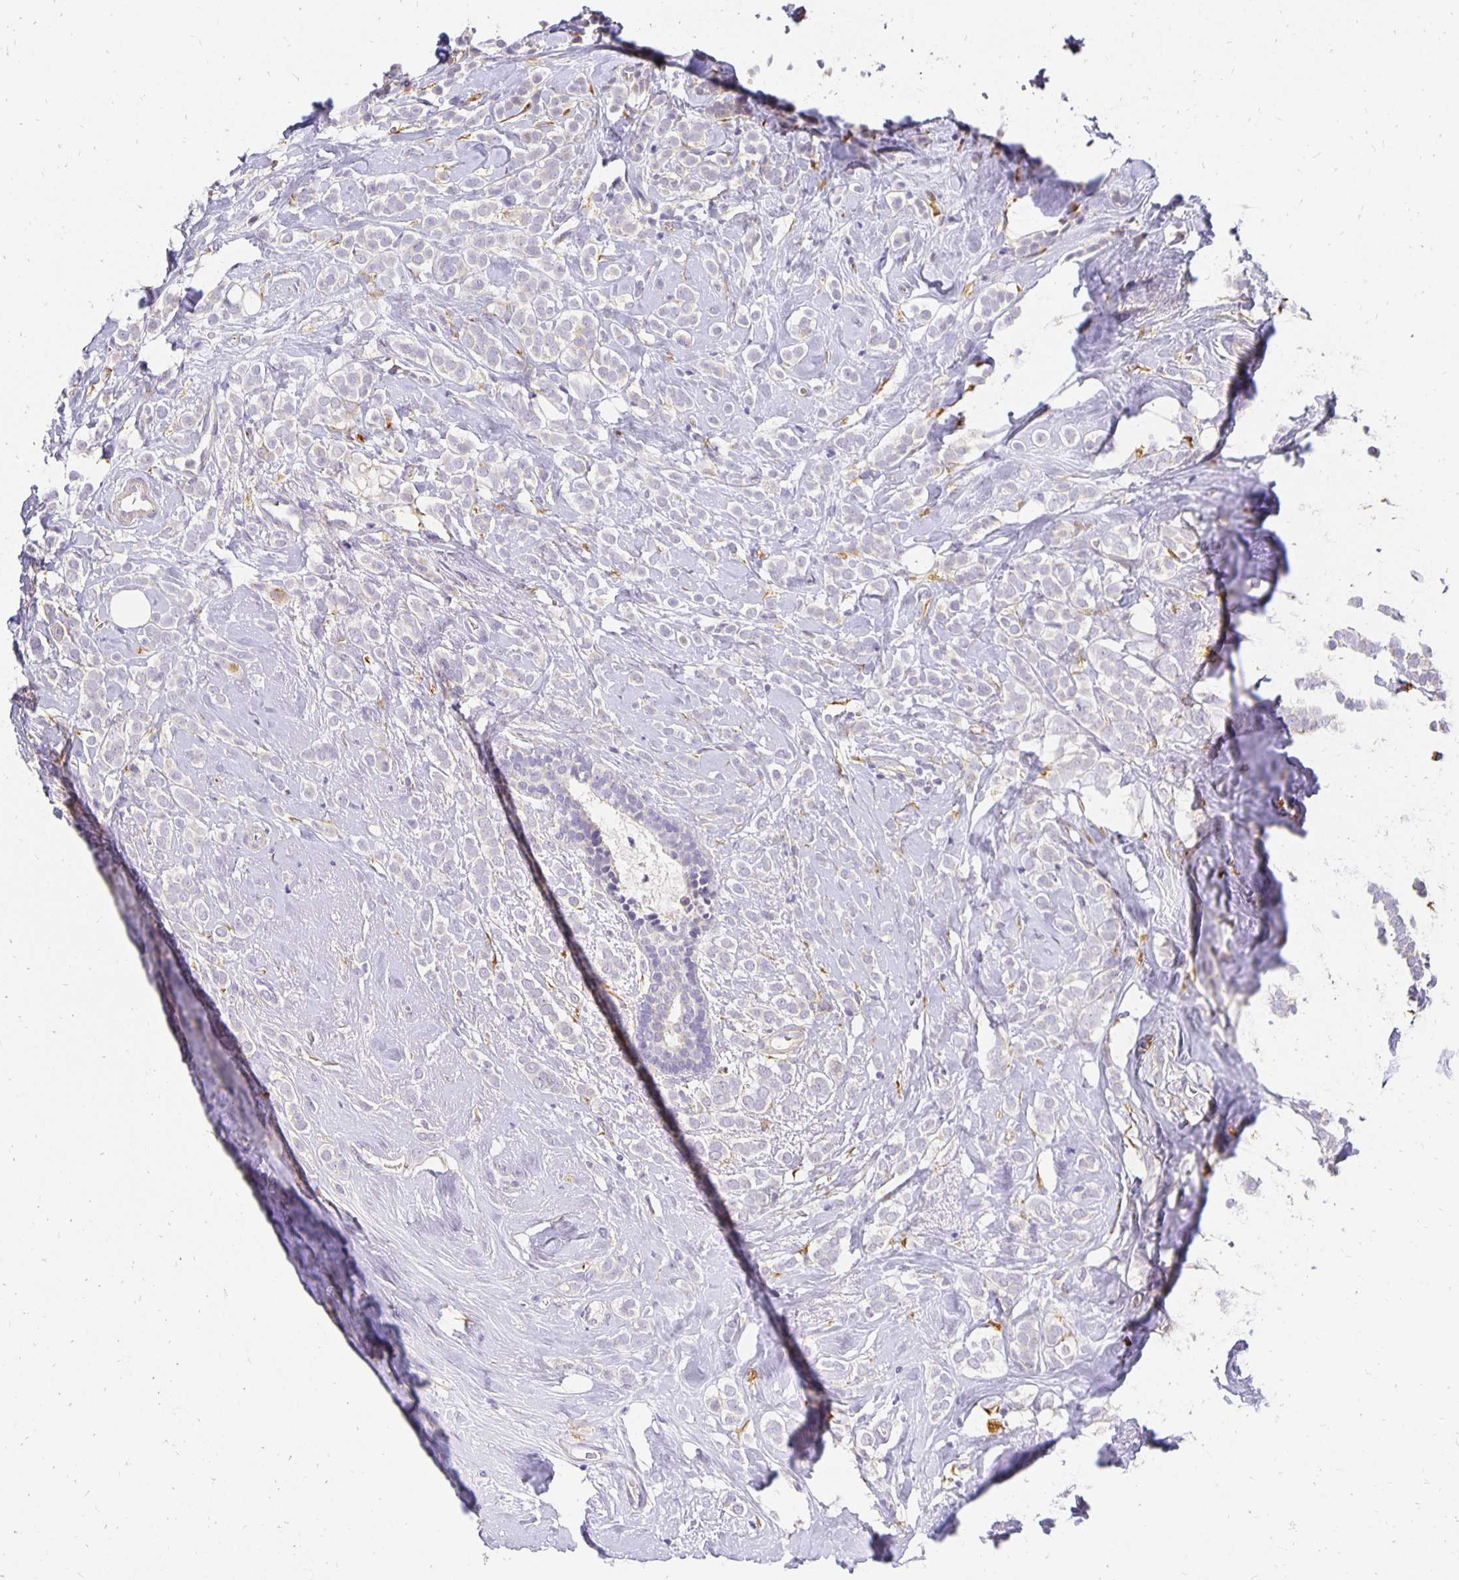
{"staining": {"intensity": "negative", "quantity": "none", "location": "none"}, "tissue": "breast cancer", "cell_type": "Tumor cells", "image_type": "cancer", "snomed": [{"axis": "morphology", "description": "Lobular carcinoma"}, {"axis": "topography", "description": "Breast"}], "caption": "Tumor cells are negative for protein expression in human lobular carcinoma (breast).", "gene": "PLOD1", "patient": {"sex": "female", "age": 49}}